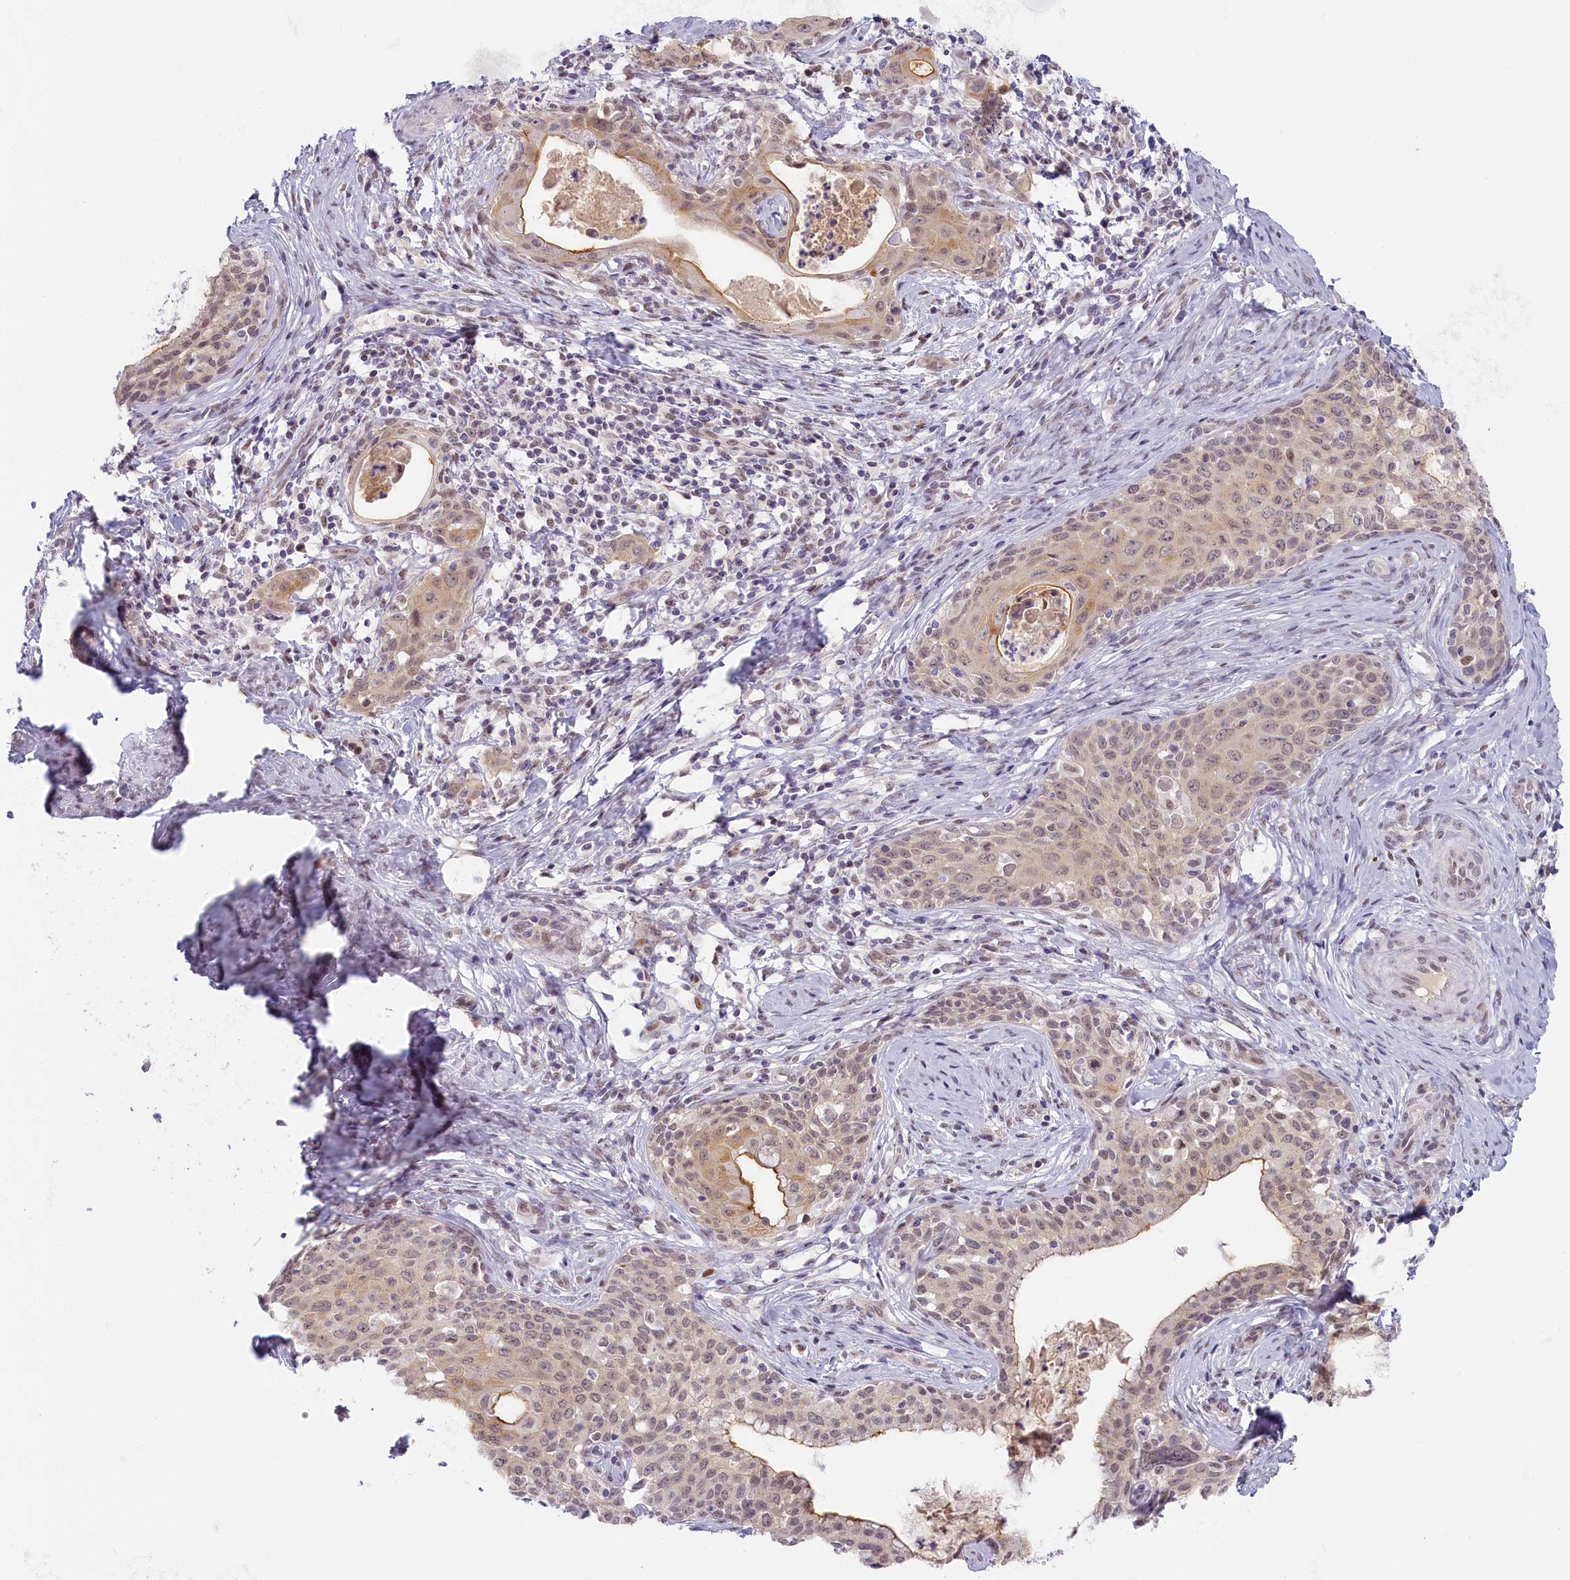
{"staining": {"intensity": "moderate", "quantity": ">75%", "location": "cytoplasmic/membranous,nuclear"}, "tissue": "cervical cancer", "cell_type": "Tumor cells", "image_type": "cancer", "snomed": [{"axis": "morphology", "description": "Squamous cell carcinoma, NOS"}, {"axis": "morphology", "description": "Adenocarcinoma, NOS"}, {"axis": "topography", "description": "Cervix"}], "caption": "Moderate cytoplasmic/membranous and nuclear protein positivity is appreciated in about >75% of tumor cells in adenocarcinoma (cervical). The staining was performed using DAB, with brown indicating positive protein expression. Nuclei are stained blue with hematoxylin.", "gene": "SEC31B", "patient": {"sex": "female", "age": 52}}